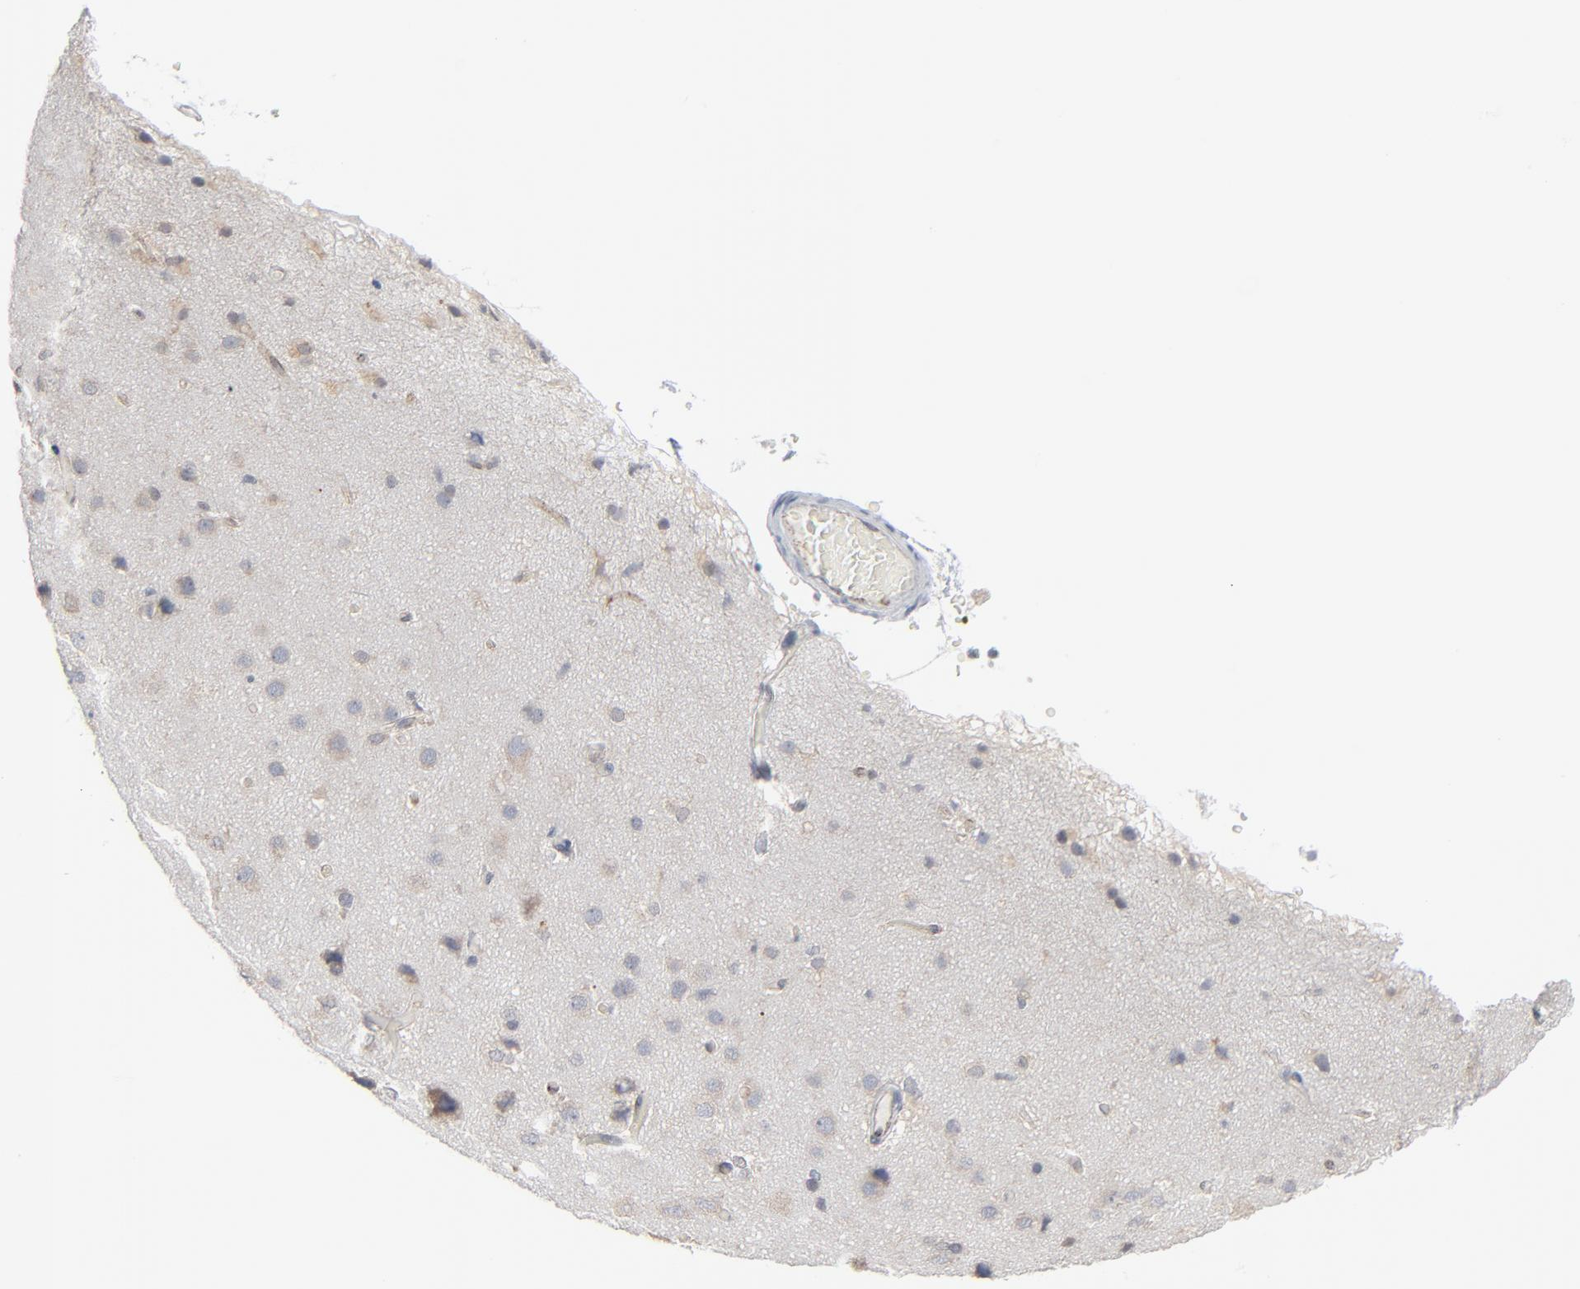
{"staining": {"intensity": "moderate", "quantity": ">75%", "location": "cytoplasmic/membranous"}, "tissue": "cerebral cortex", "cell_type": "Endothelial cells", "image_type": "normal", "snomed": [{"axis": "morphology", "description": "Normal tissue, NOS"}, {"axis": "morphology", "description": "Glioma, malignant, High grade"}, {"axis": "topography", "description": "Cerebral cortex"}], "caption": "Immunohistochemical staining of benign cerebral cortex displays moderate cytoplasmic/membranous protein positivity in approximately >75% of endothelial cells.", "gene": "ITPR3", "patient": {"sex": "male", "age": 77}}